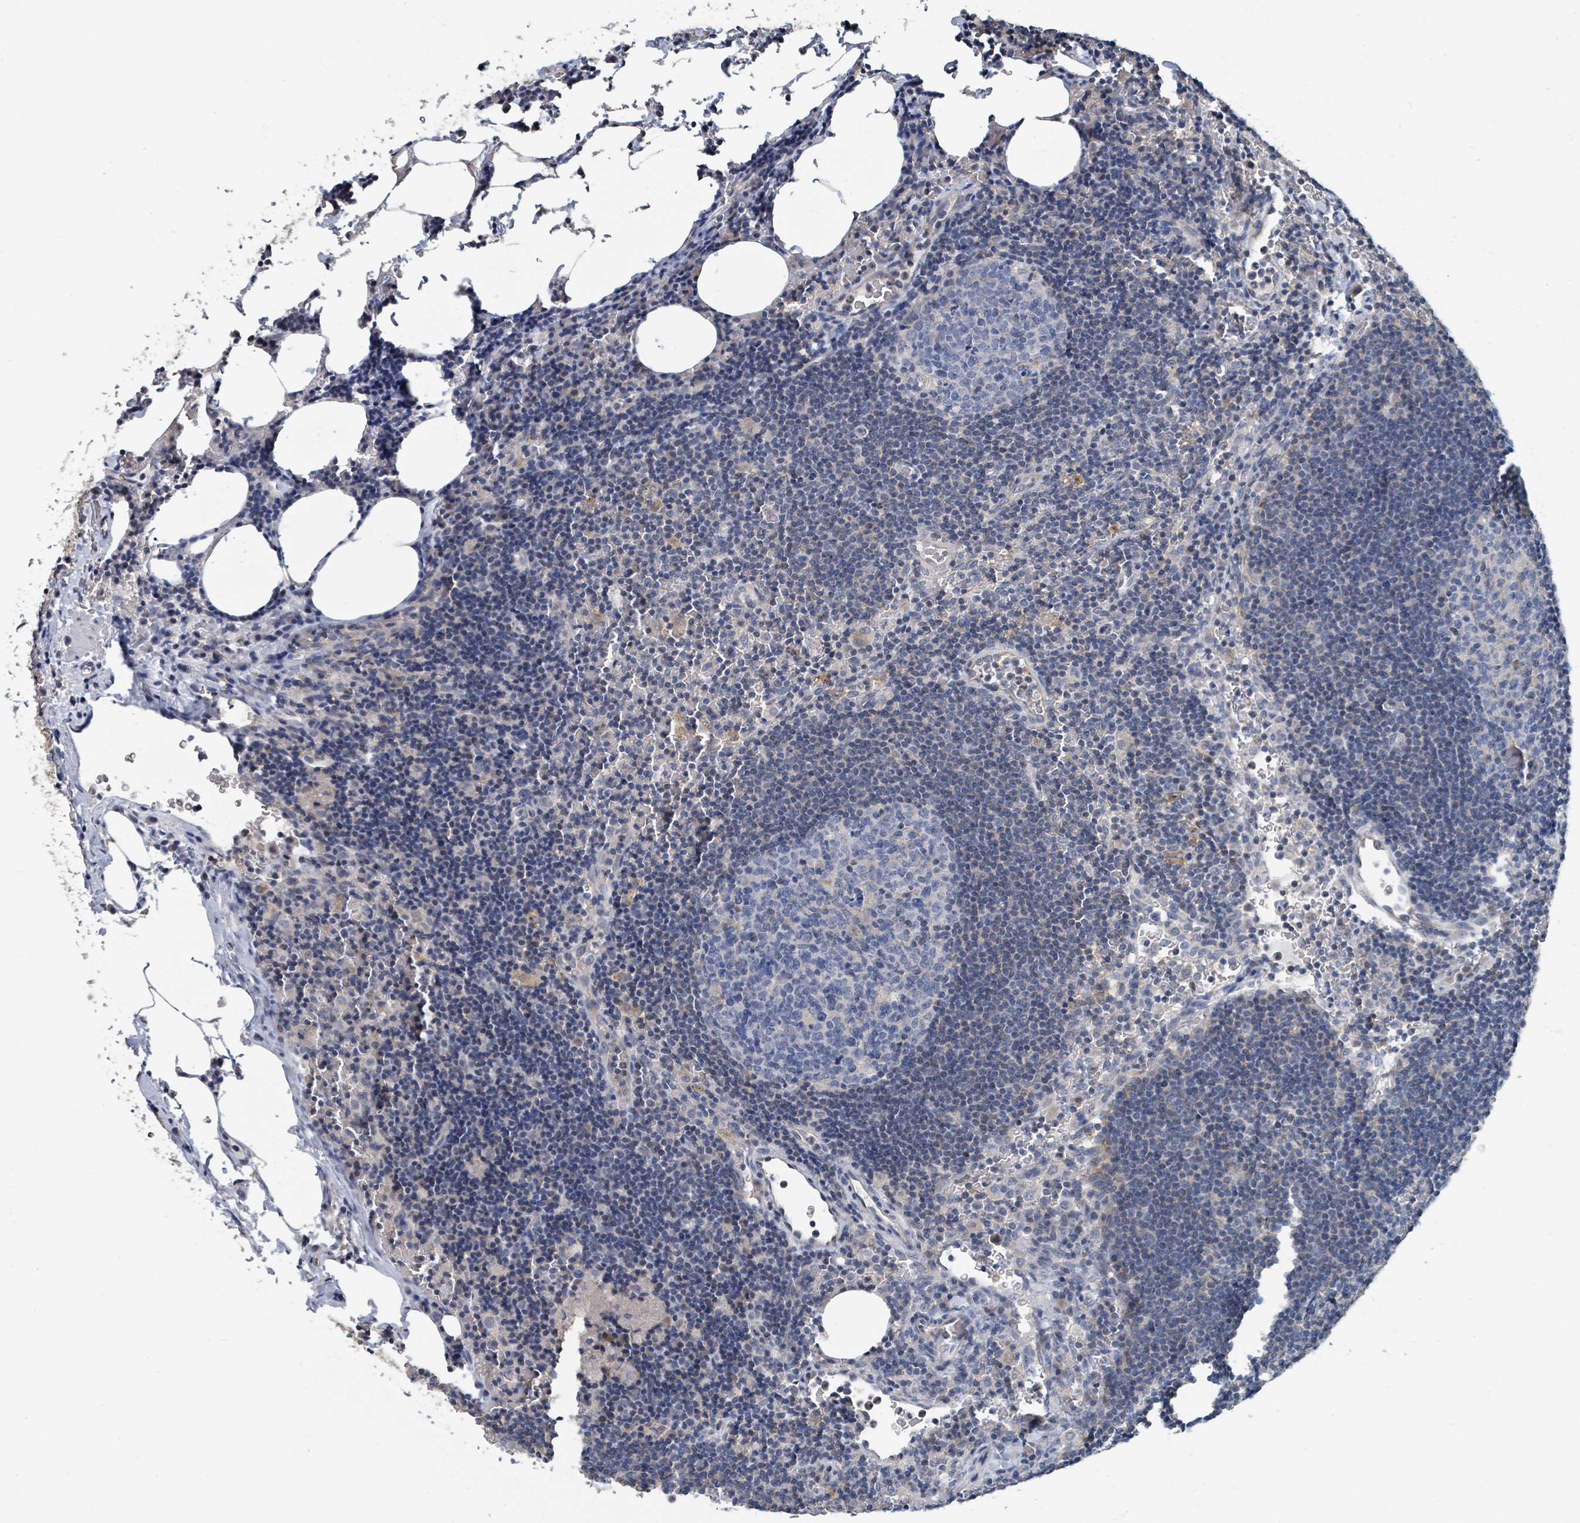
{"staining": {"intensity": "negative", "quantity": "none", "location": "none"}, "tissue": "lymph node", "cell_type": "Germinal center cells", "image_type": "normal", "snomed": [{"axis": "morphology", "description": "Normal tissue, NOS"}, {"axis": "topography", "description": "Lymph node"}], "caption": "DAB immunohistochemical staining of normal human lymph node reveals no significant positivity in germinal center cells. (DAB immunohistochemistry (IHC), high magnification).", "gene": "LRRC42", "patient": {"sex": "male", "age": 62}}